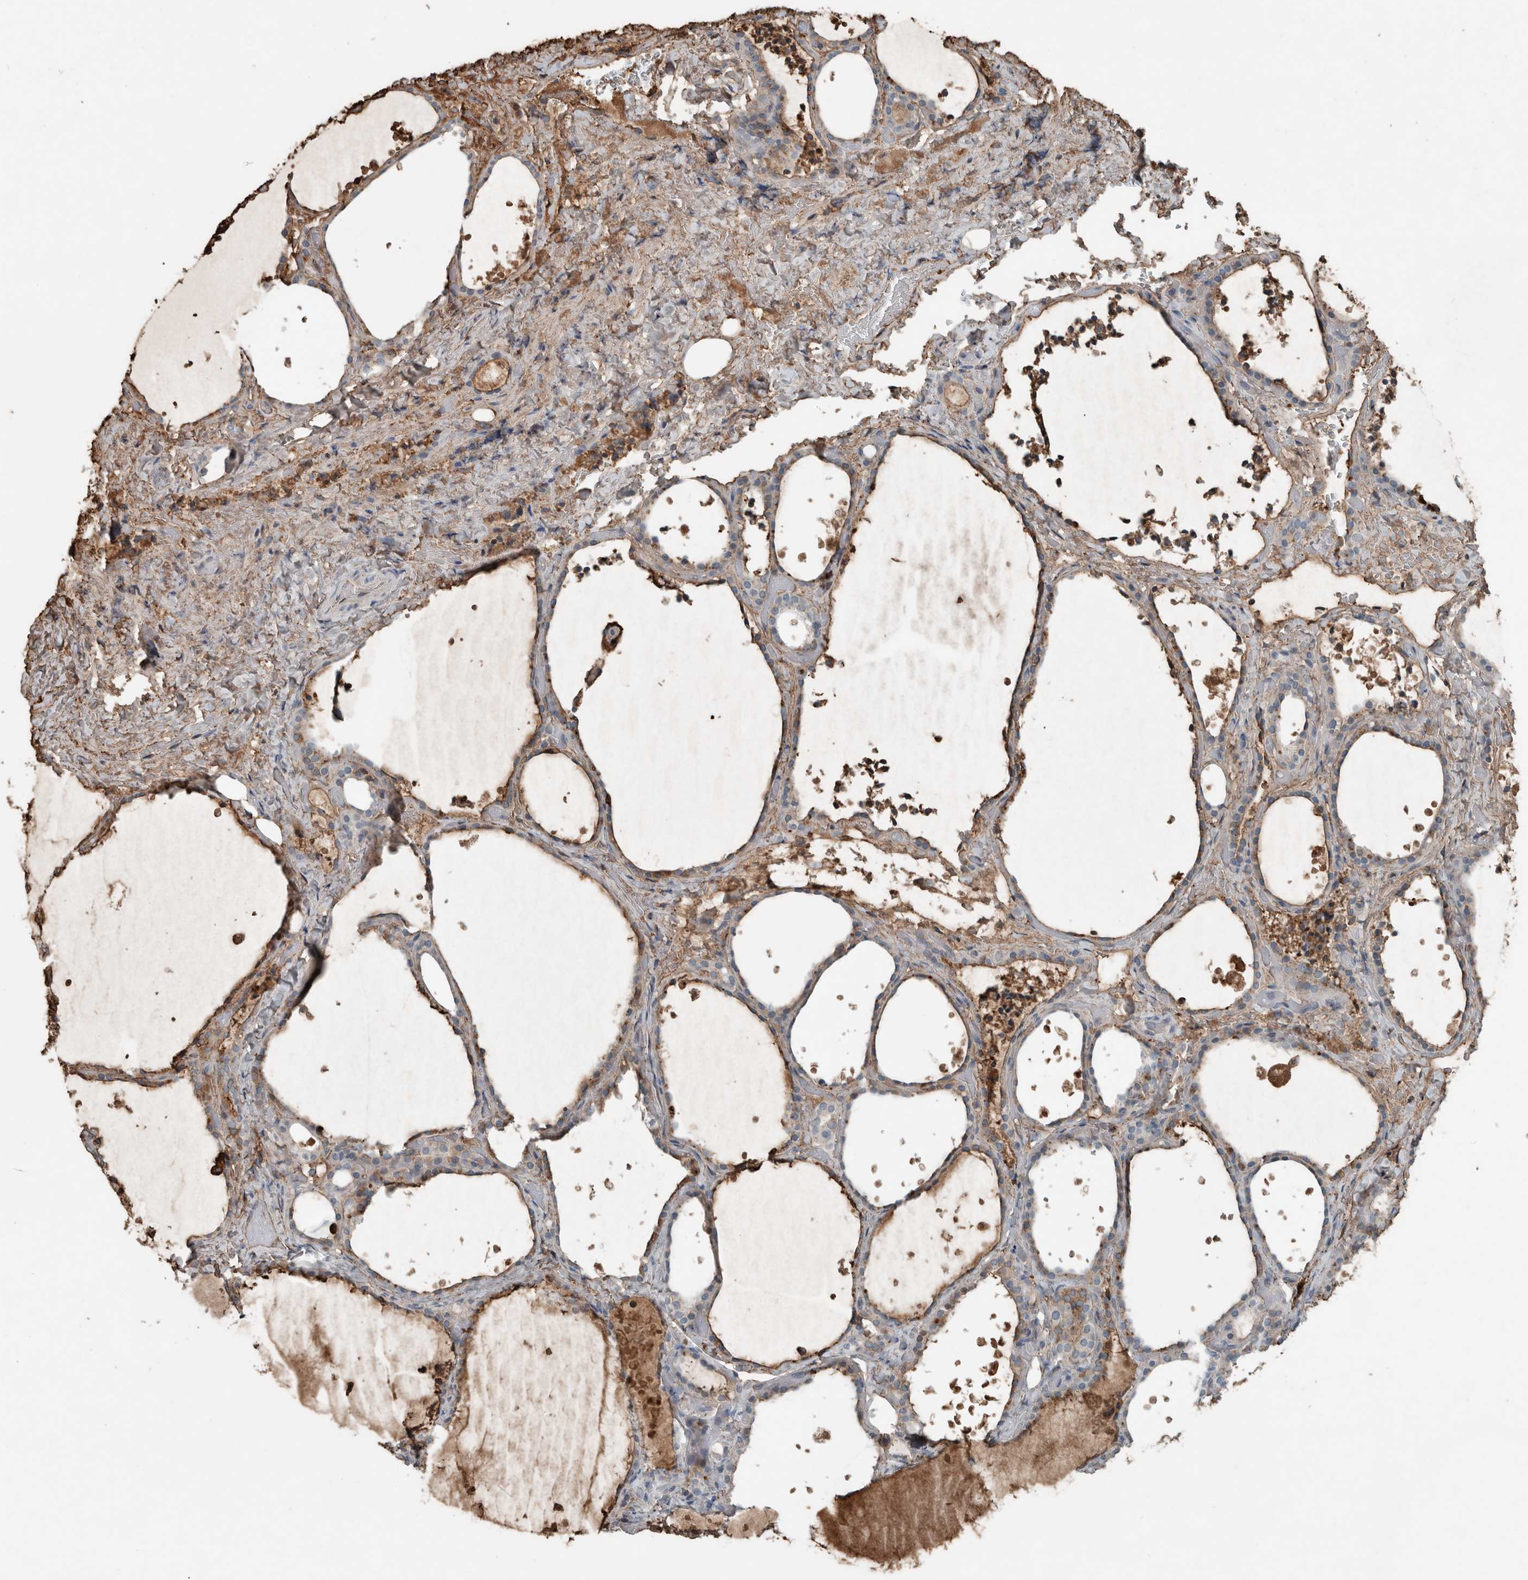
{"staining": {"intensity": "weak", "quantity": "25%-75%", "location": "cytoplasmic/membranous"}, "tissue": "thyroid gland", "cell_type": "Glandular cells", "image_type": "normal", "snomed": [{"axis": "morphology", "description": "Normal tissue, NOS"}, {"axis": "topography", "description": "Thyroid gland"}], "caption": "DAB immunohistochemical staining of benign thyroid gland shows weak cytoplasmic/membranous protein expression in about 25%-75% of glandular cells.", "gene": "USP34", "patient": {"sex": "female", "age": 44}}